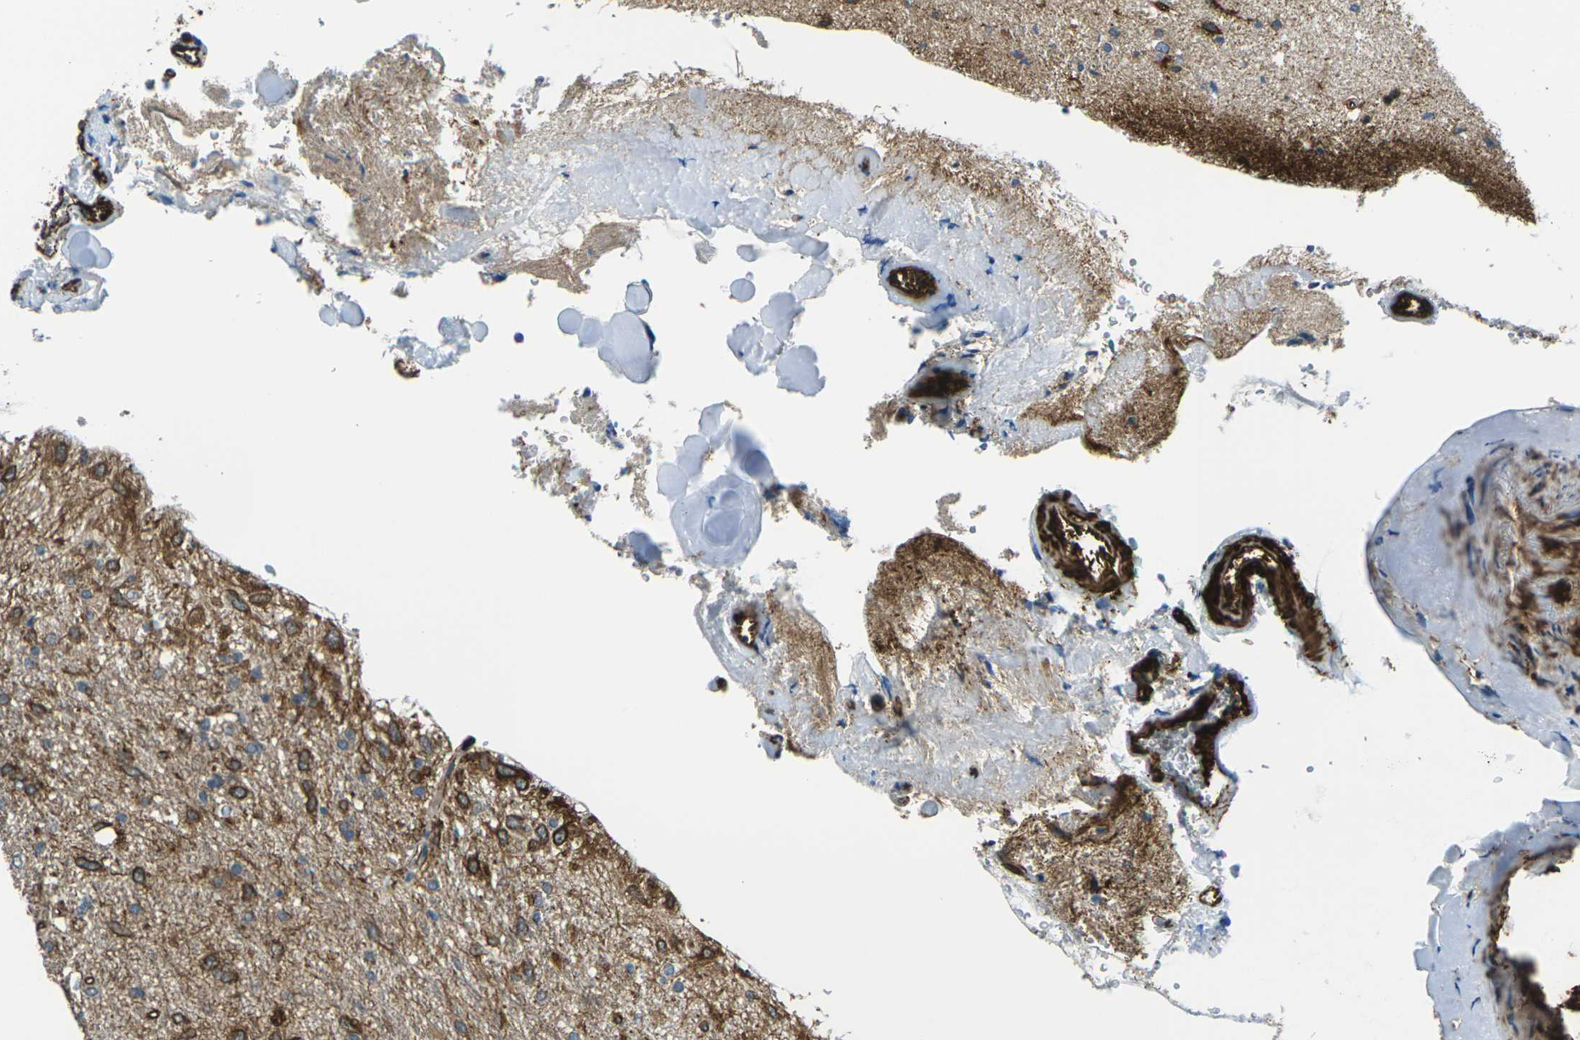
{"staining": {"intensity": "strong", "quantity": "25%-75%", "location": "cytoplasmic/membranous"}, "tissue": "glioma", "cell_type": "Tumor cells", "image_type": "cancer", "snomed": [{"axis": "morphology", "description": "Glioma, malignant, Low grade"}, {"axis": "topography", "description": "Brain"}], "caption": "Human glioma stained with a protein marker reveals strong staining in tumor cells.", "gene": "GRAMD1C", "patient": {"sex": "male", "age": 77}}